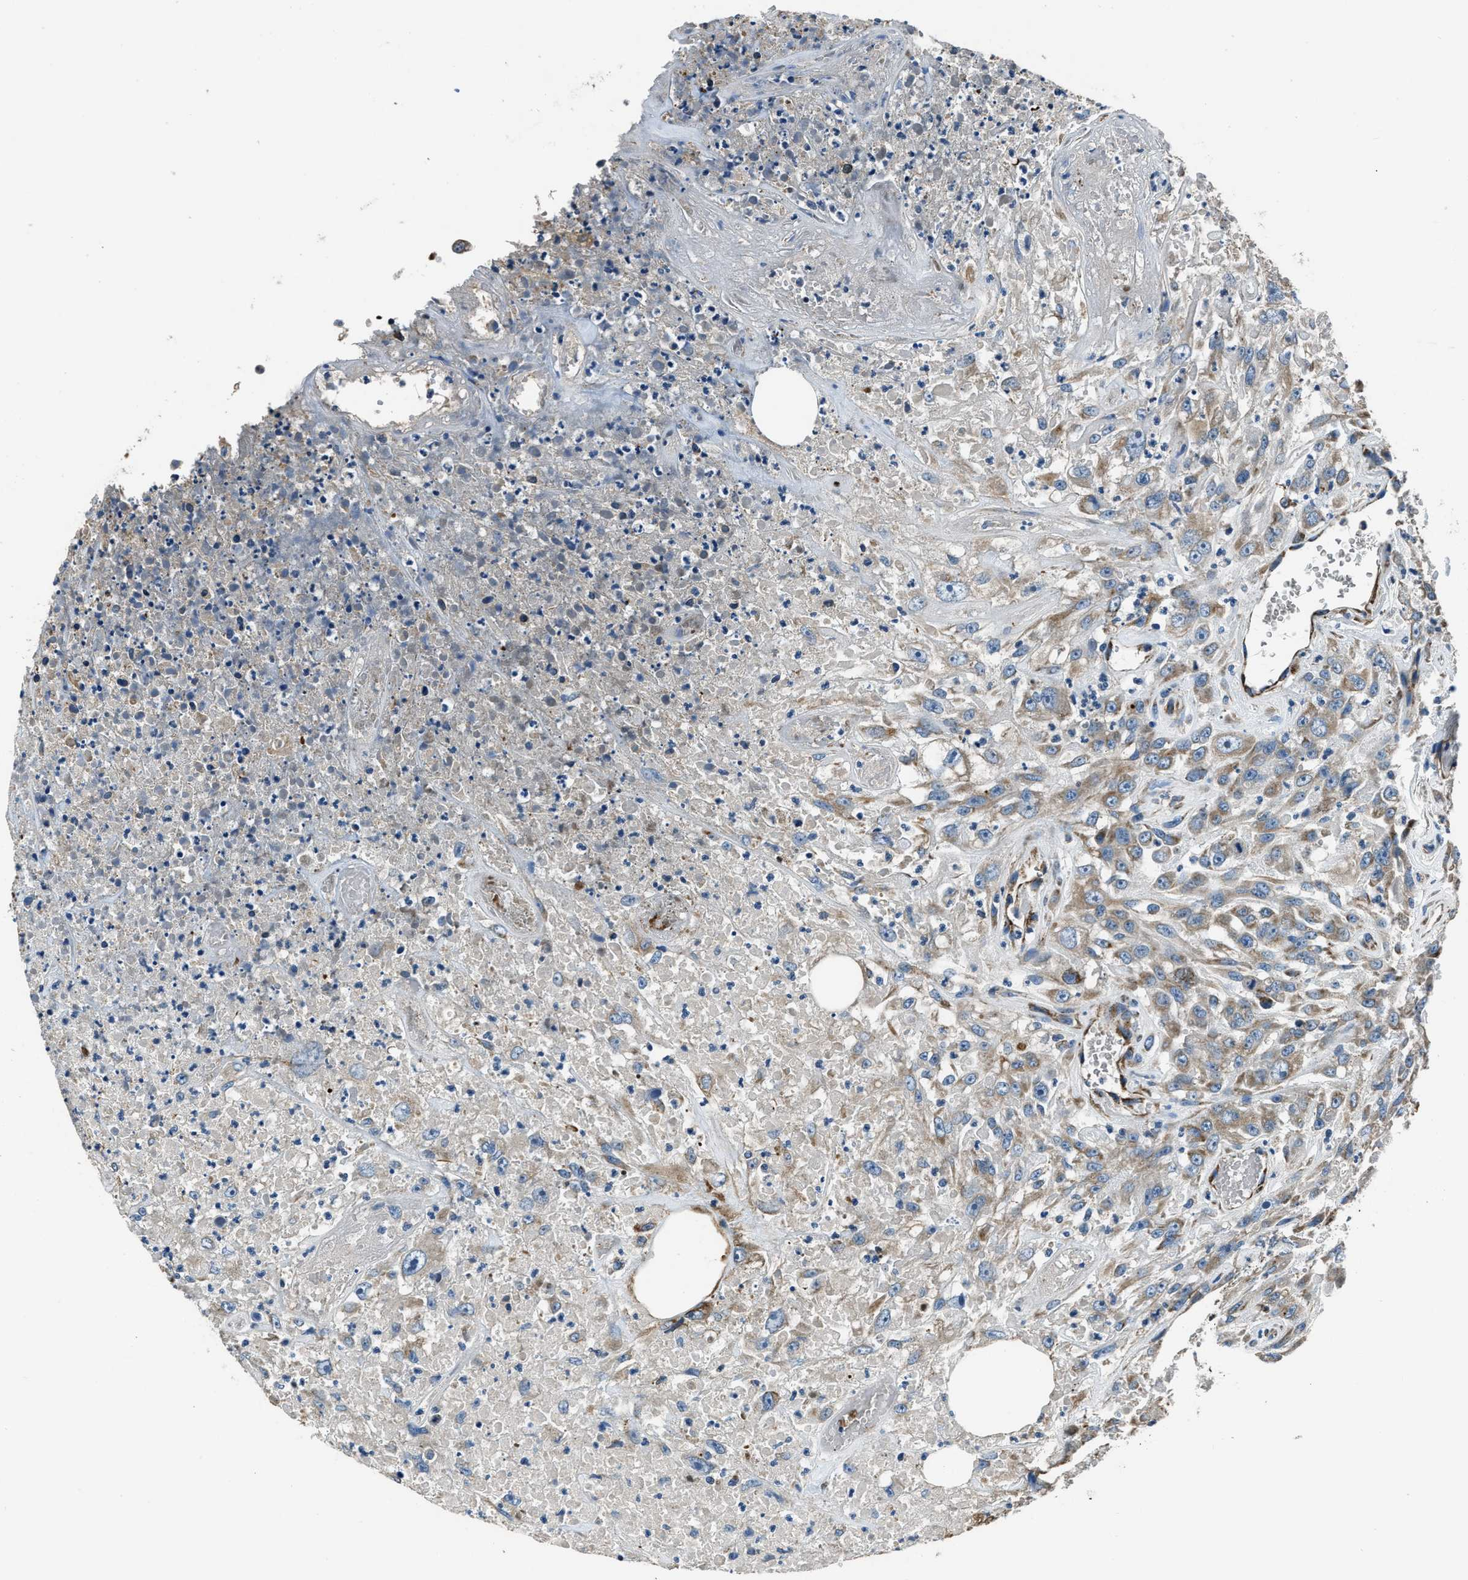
{"staining": {"intensity": "weak", "quantity": "<25%", "location": "cytoplasmic/membranous"}, "tissue": "urothelial cancer", "cell_type": "Tumor cells", "image_type": "cancer", "snomed": [{"axis": "morphology", "description": "Urothelial carcinoma, High grade"}, {"axis": "topography", "description": "Urinary bladder"}], "caption": "Tumor cells show no significant protein staining in urothelial cancer.", "gene": "OGDH", "patient": {"sex": "male", "age": 46}}